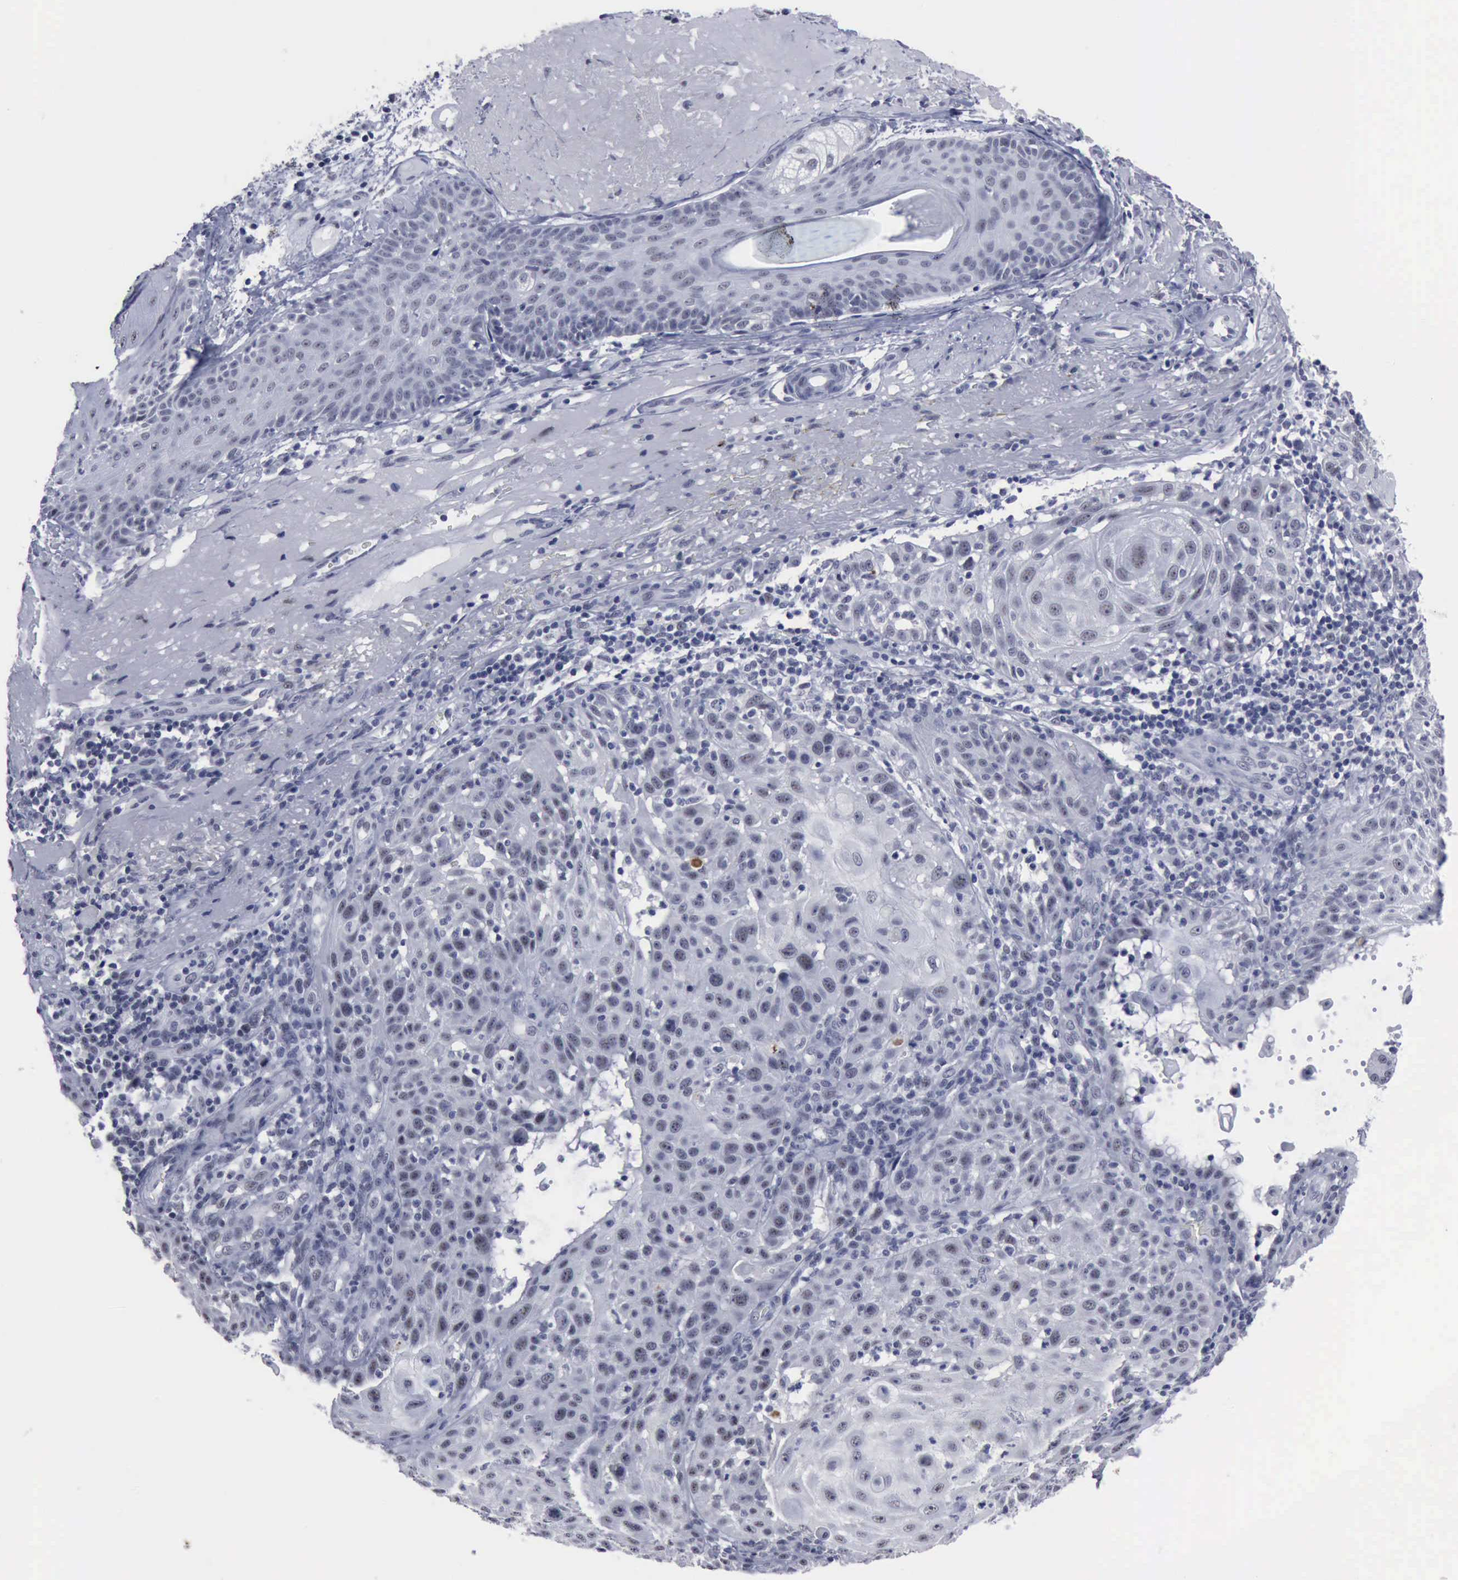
{"staining": {"intensity": "negative", "quantity": "none", "location": "none"}, "tissue": "skin cancer", "cell_type": "Tumor cells", "image_type": "cancer", "snomed": [{"axis": "morphology", "description": "Squamous cell carcinoma, NOS"}, {"axis": "topography", "description": "Skin"}], "caption": "The micrograph demonstrates no staining of tumor cells in skin squamous cell carcinoma.", "gene": "BRD1", "patient": {"sex": "female", "age": 89}}